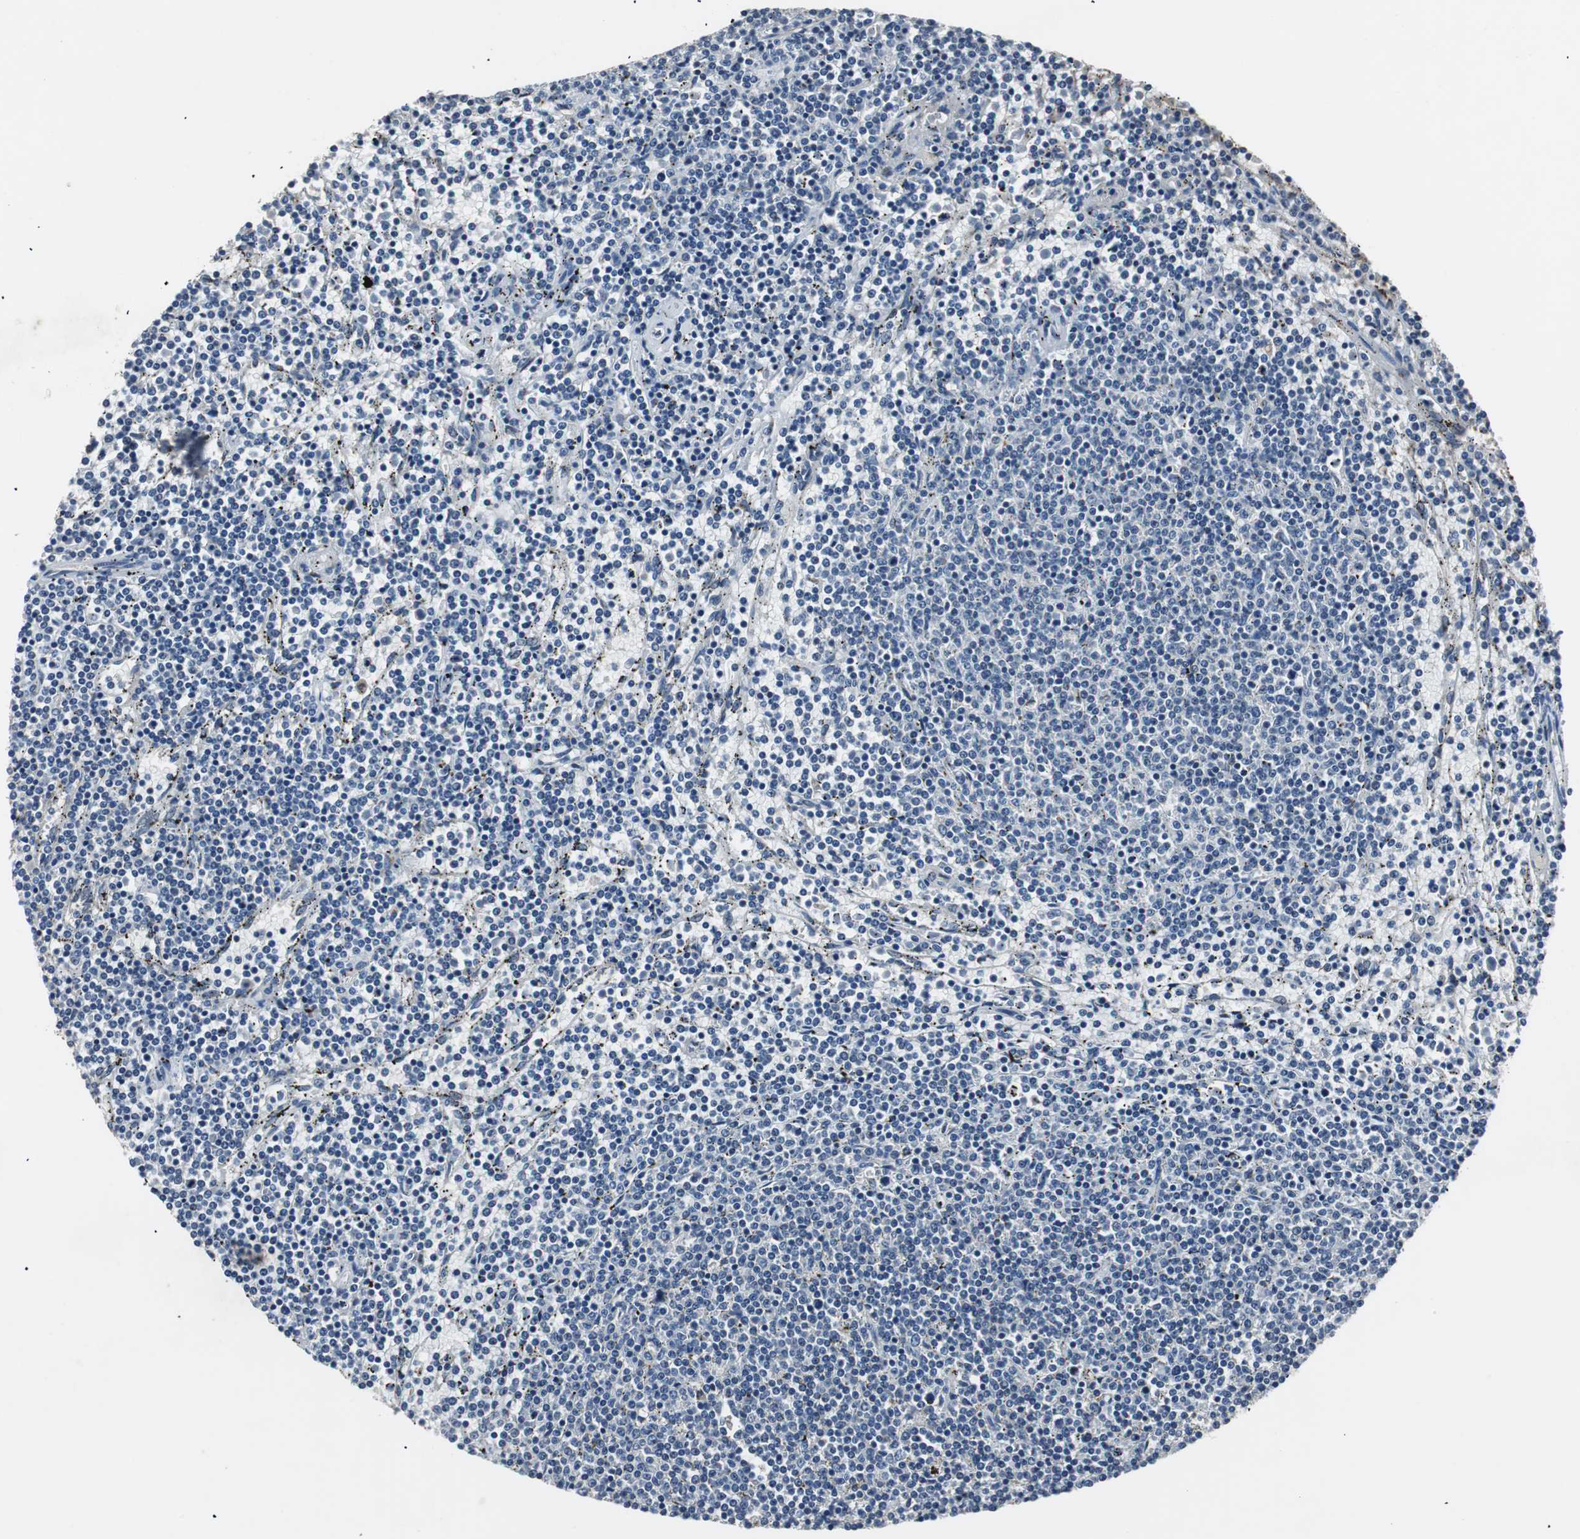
{"staining": {"intensity": "negative", "quantity": "none", "location": "none"}, "tissue": "lymphoma", "cell_type": "Tumor cells", "image_type": "cancer", "snomed": [{"axis": "morphology", "description": "Malignant lymphoma, non-Hodgkin's type, Low grade"}, {"axis": "topography", "description": "Spleen"}], "caption": "Image shows no protein positivity in tumor cells of malignant lymphoma, non-Hodgkin's type (low-grade) tissue.", "gene": "PCYT1B", "patient": {"sex": "female", "age": 50}}